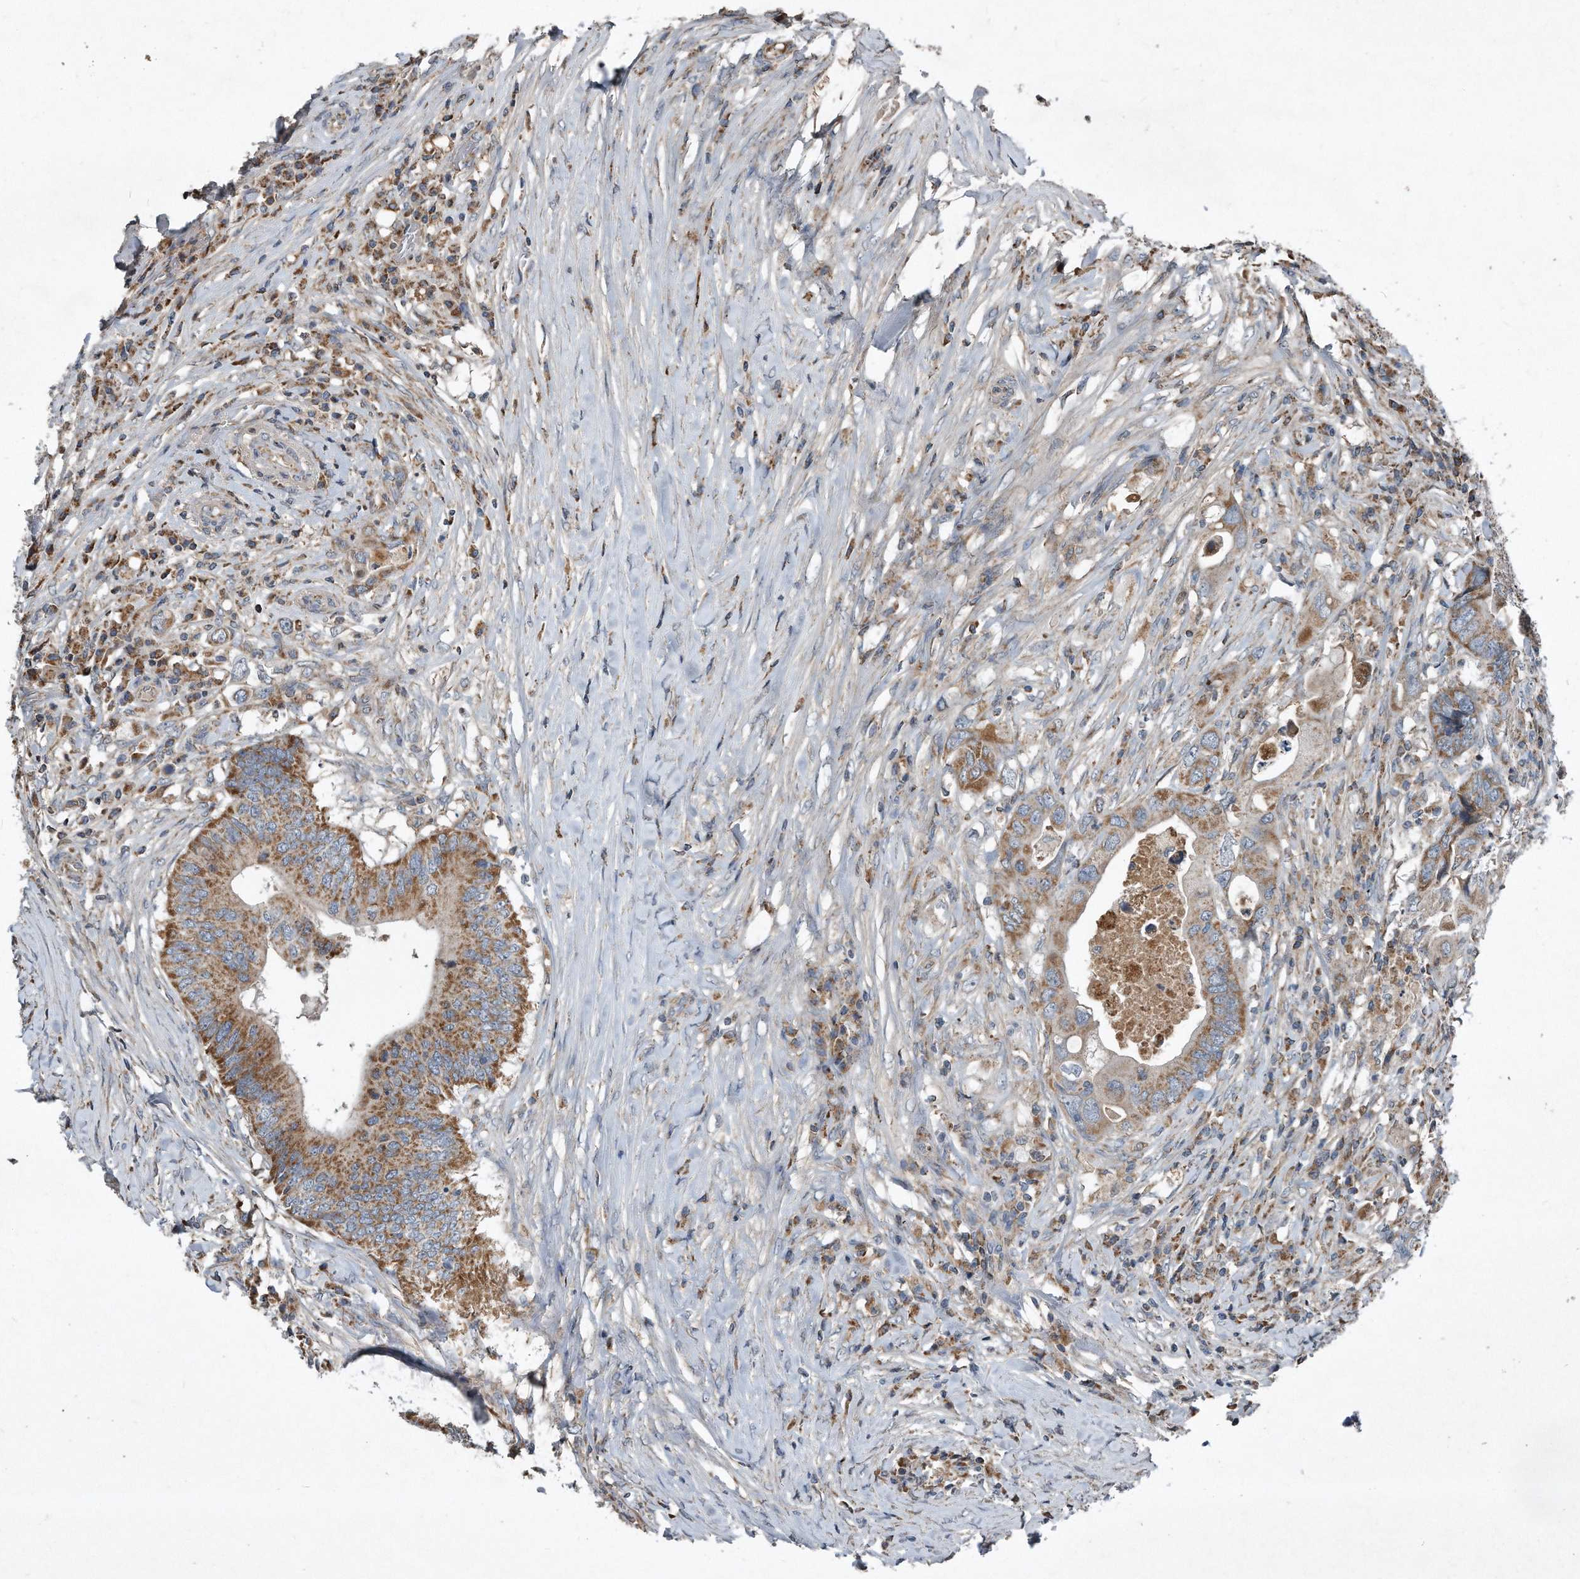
{"staining": {"intensity": "moderate", "quantity": ">75%", "location": "cytoplasmic/membranous"}, "tissue": "colorectal cancer", "cell_type": "Tumor cells", "image_type": "cancer", "snomed": [{"axis": "morphology", "description": "Adenocarcinoma, NOS"}, {"axis": "topography", "description": "Colon"}], "caption": "DAB (3,3'-diaminobenzidine) immunohistochemical staining of colorectal cancer (adenocarcinoma) exhibits moderate cytoplasmic/membranous protein staining in approximately >75% of tumor cells. The staining is performed using DAB (3,3'-diaminobenzidine) brown chromogen to label protein expression. The nuclei are counter-stained blue using hematoxylin.", "gene": "SDHA", "patient": {"sex": "male", "age": 71}}